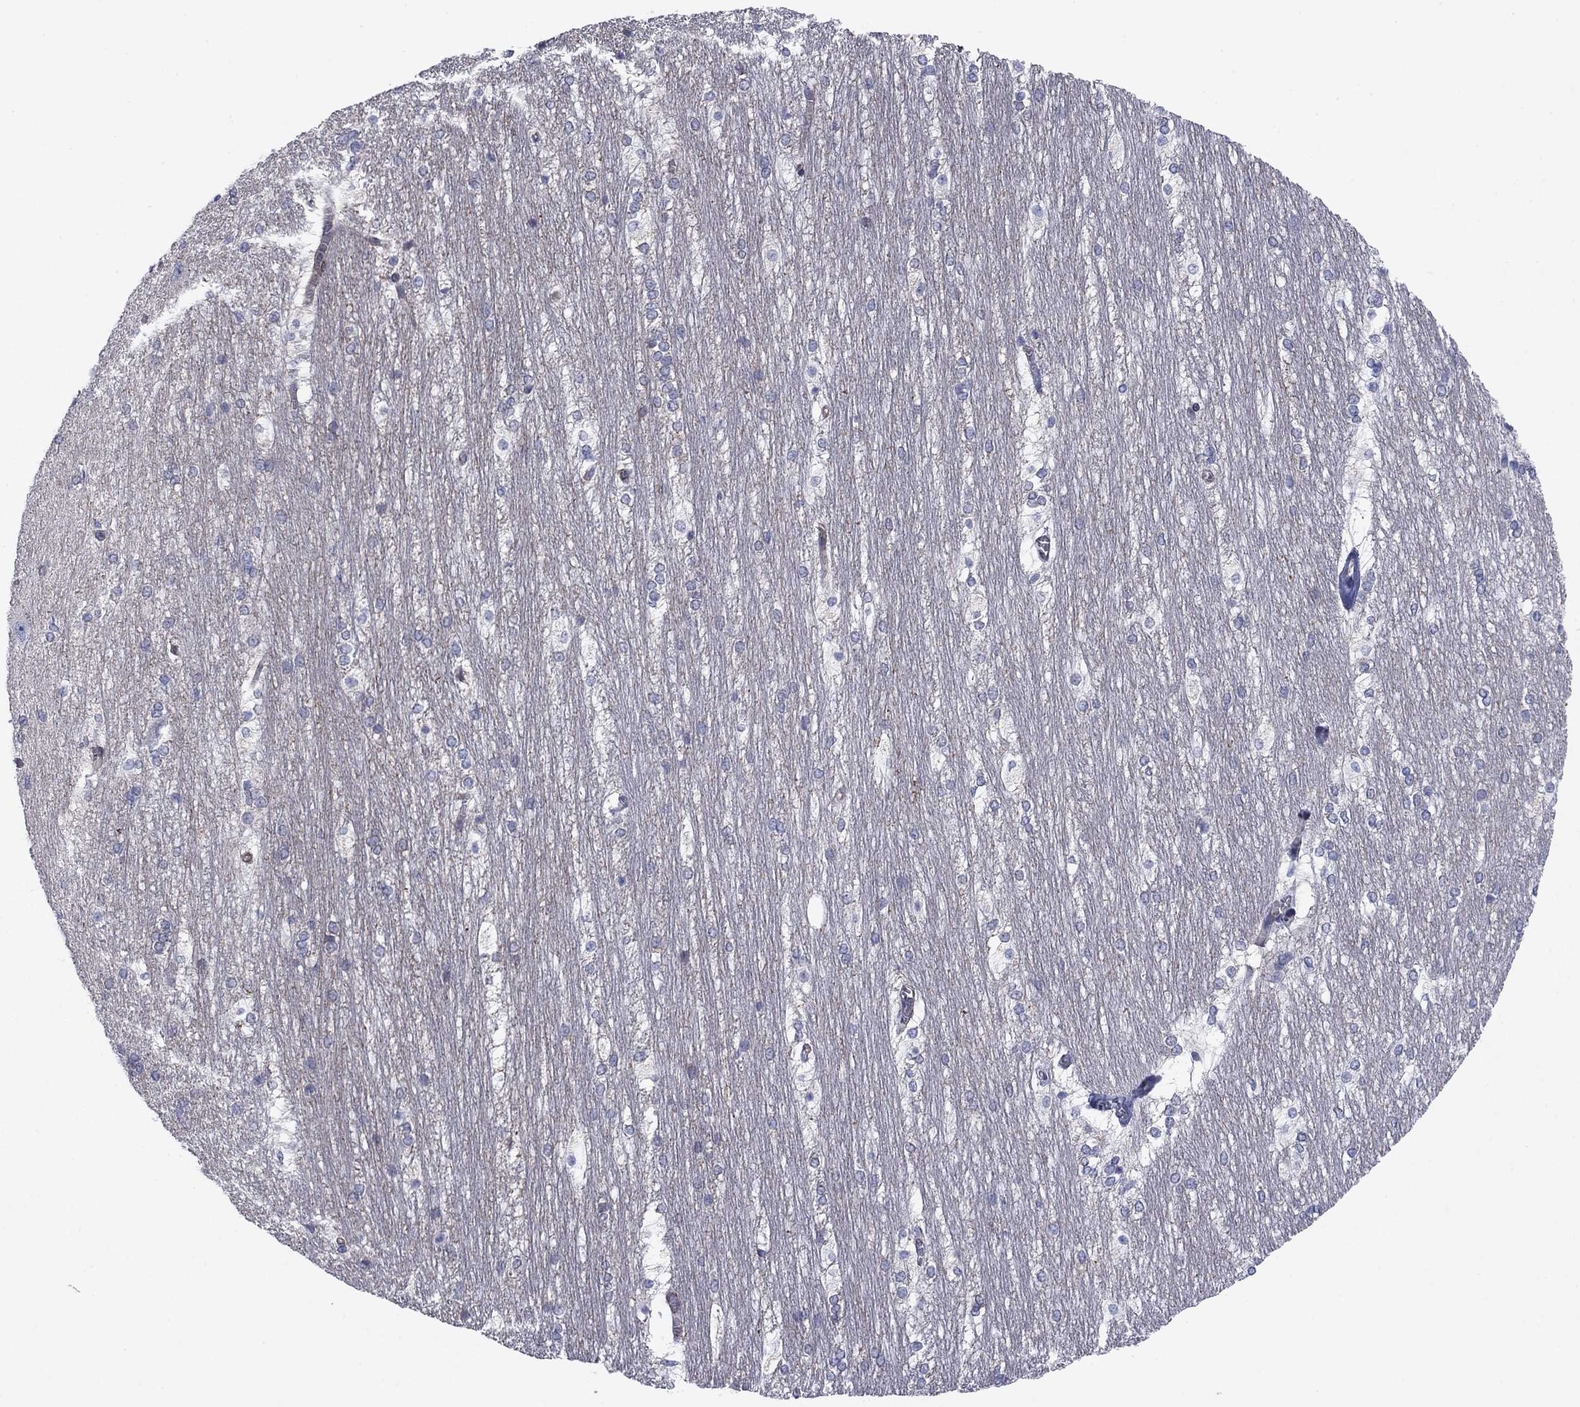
{"staining": {"intensity": "negative", "quantity": "none", "location": "none"}, "tissue": "hippocampus", "cell_type": "Glial cells", "image_type": "normal", "snomed": [{"axis": "morphology", "description": "Normal tissue, NOS"}, {"axis": "topography", "description": "Cerebral cortex"}, {"axis": "topography", "description": "Hippocampus"}], "caption": "High power microscopy histopathology image of an immunohistochemistry (IHC) histopathology image of normal hippocampus, revealing no significant positivity in glial cells.", "gene": "PSD4", "patient": {"sex": "female", "age": 19}}